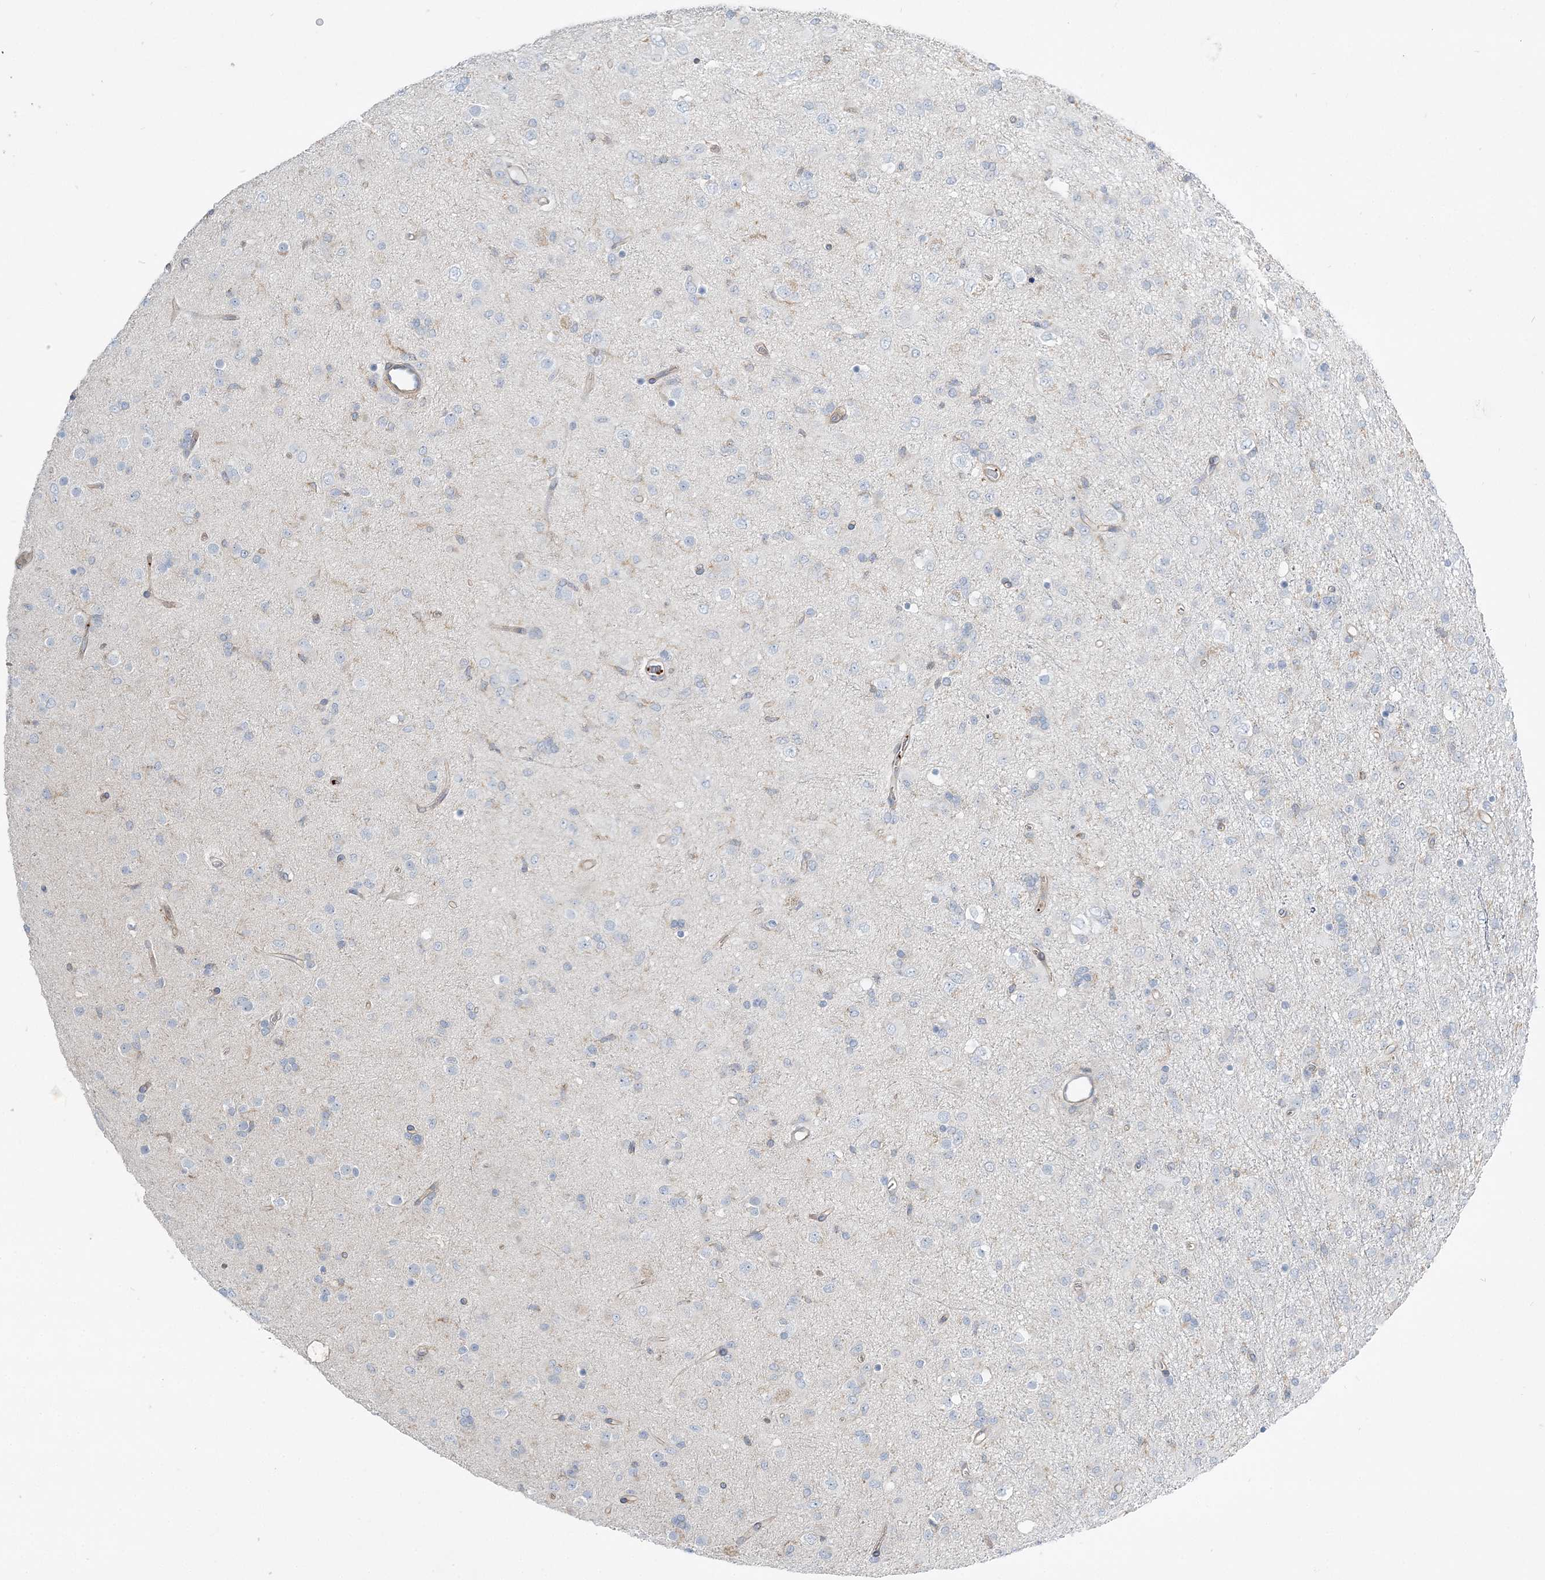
{"staining": {"intensity": "negative", "quantity": "none", "location": "none"}, "tissue": "glioma", "cell_type": "Tumor cells", "image_type": "cancer", "snomed": [{"axis": "morphology", "description": "Glioma, malignant, Low grade"}, {"axis": "topography", "description": "Brain"}], "caption": "Immunohistochemistry (IHC) of human malignant glioma (low-grade) shows no positivity in tumor cells.", "gene": "CUEDC2", "patient": {"sex": "male", "age": 65}}